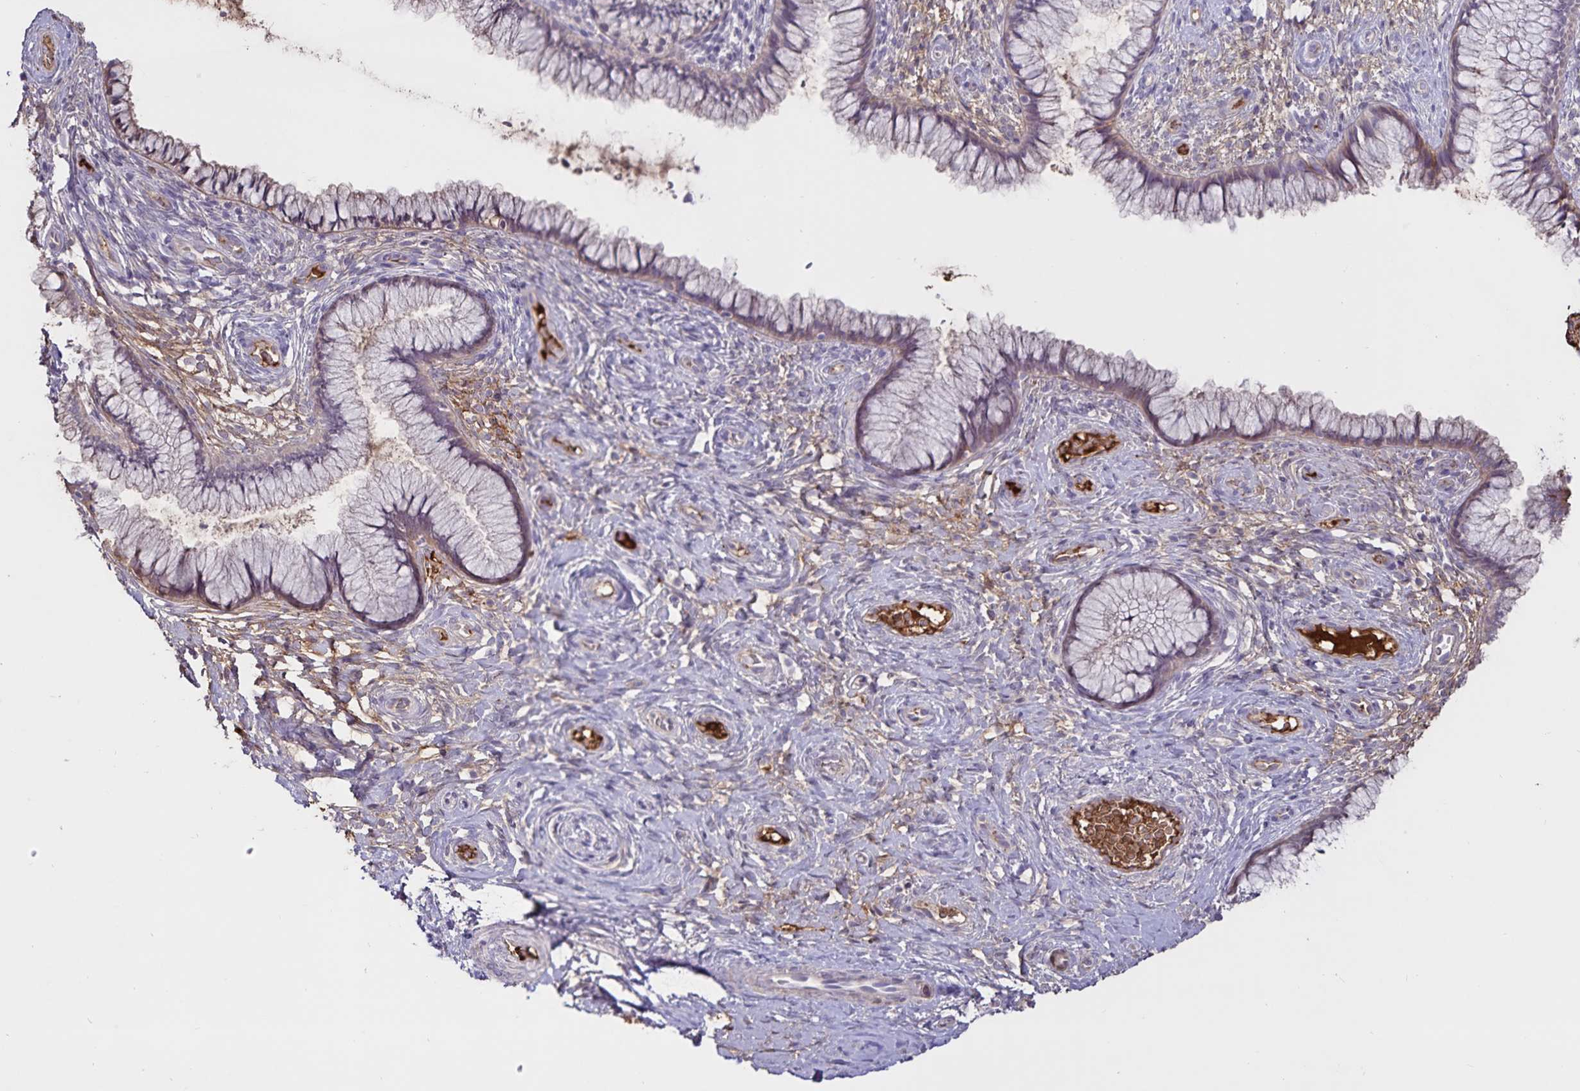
{"staining": {"intensity": "weak", "quantity": "<25%", "location": "cytoplasmic/membranous"}, "tissue": "cervix", "cell_type": "Glandular cells", "image_type": "normal", "snomed": [{"axis": "morphology", "description": "Normal tissue, NOS"}, {"axis": "topography", "description": "Cervix"}], "caption": "This photomicrograph is of benign cervix stained with immunohistochemistry to label a protein in brown with the nuclei are counter-stained blue. There is no staining in glandular cells. (DAB immunohistochemistry (IHC), high magnification).", "gene": "FGG", "patient": {"sex": "female", "age": 34}}